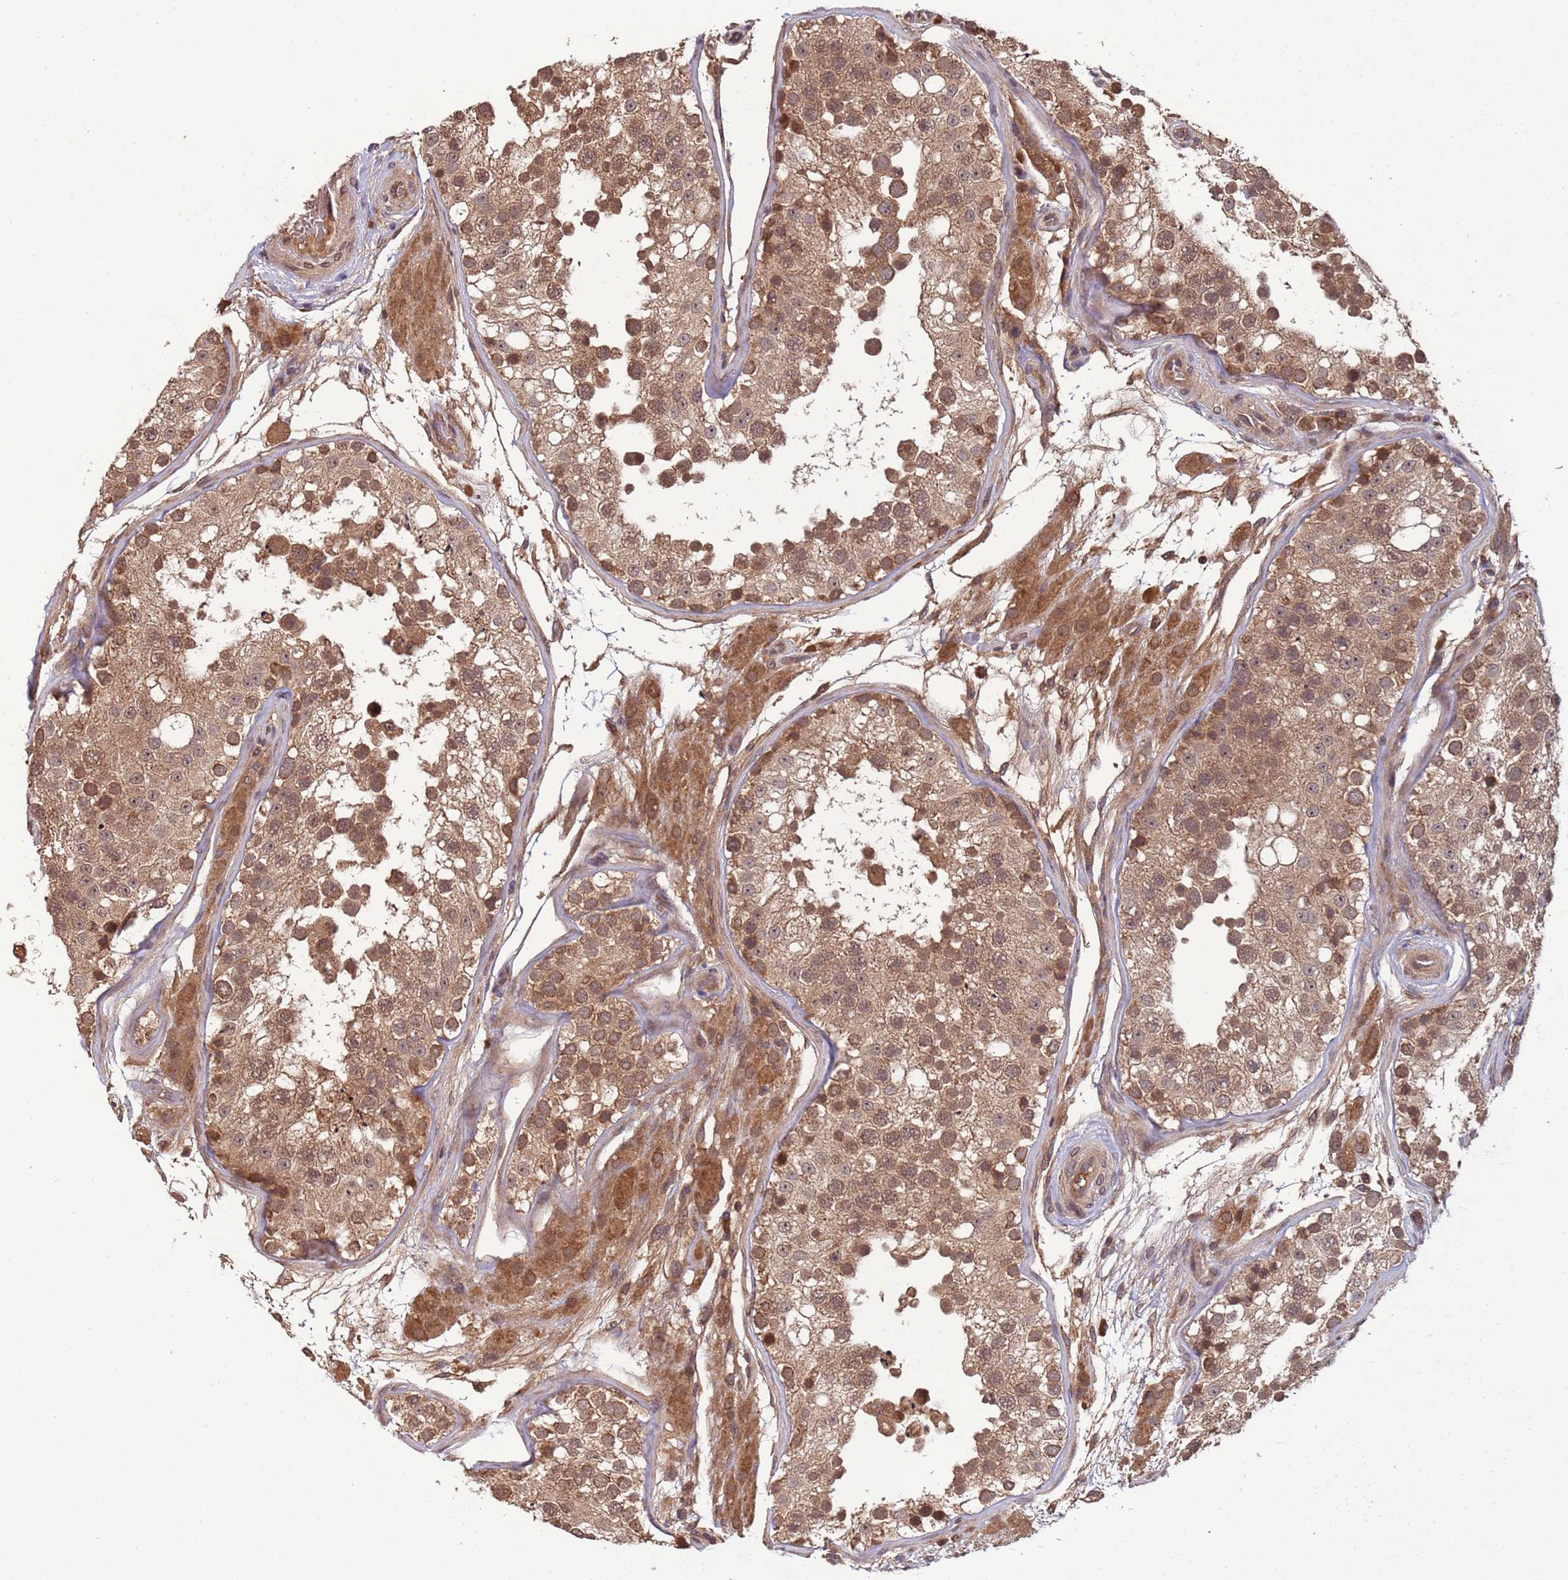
{"staining": {"intensity": "moderate", "quantity": ">75%", "location": "cytoplasmic/membranous,nuclear"}, "tissue": "testis", "cell_type": "Cells in seminiferous ducts", "image_type": "normal", "snomed": [{"axis": "morphology", "description": "Normal tissue, NOS"}, {"axis": "topography", "description": "Testis"}], "caption": "IHC histopathology image of normal testis stained for a protein (brown), which demonstrates medium levels of moderate cytoplasmic/membranous,nuclear expression in about >75% of cells in seminiferous ducts.", "gene": "ERI1", "patient": {"sex": "male", "age": 26}}